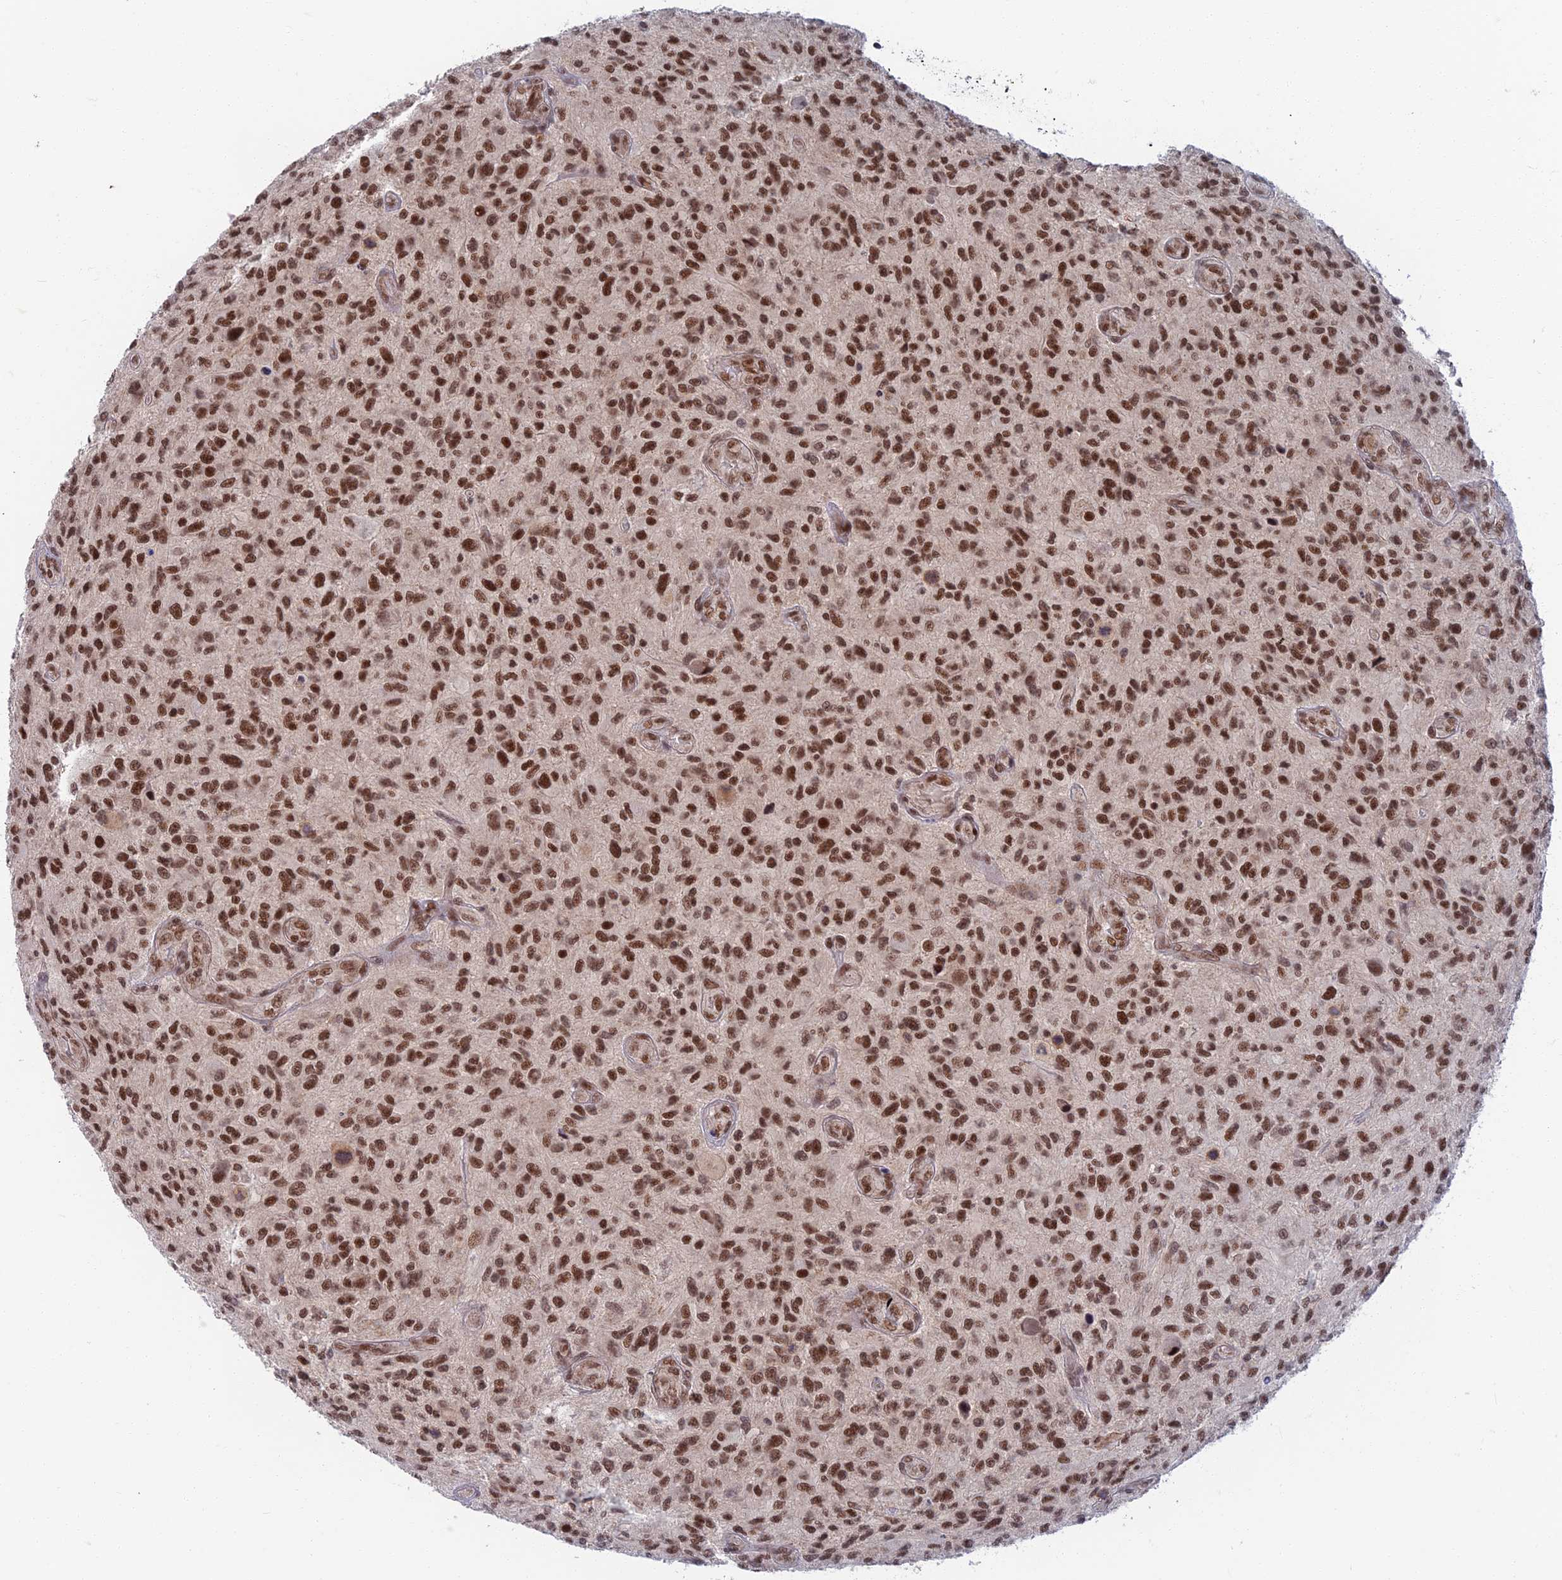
{"staining": {"intensity": "strong", "quantity": ">75%", "location": "nuclear"}, "tissue": "glioma", "cell_type": "Tumor cells", "image_type": "cancer", "snomed": [{"axis": "morphology", "description": "Glioma, malignant, High grade"}, {"axis": "topography", "description": "Brain"}], "caption": "An immunohistochemistry photomicrograph of neoplastic tissue is shown. Protein staining in brown labels strong nuclear positivity in malignant glioma (high-grade) within tumor cells. The protein of interest is stained brown, and the nuclei are stained in blue (DAB IHC with brightfield microscopy, high magnification).", "gene": "TCEA2", "patient": {"sex": "male", "age": 47}}